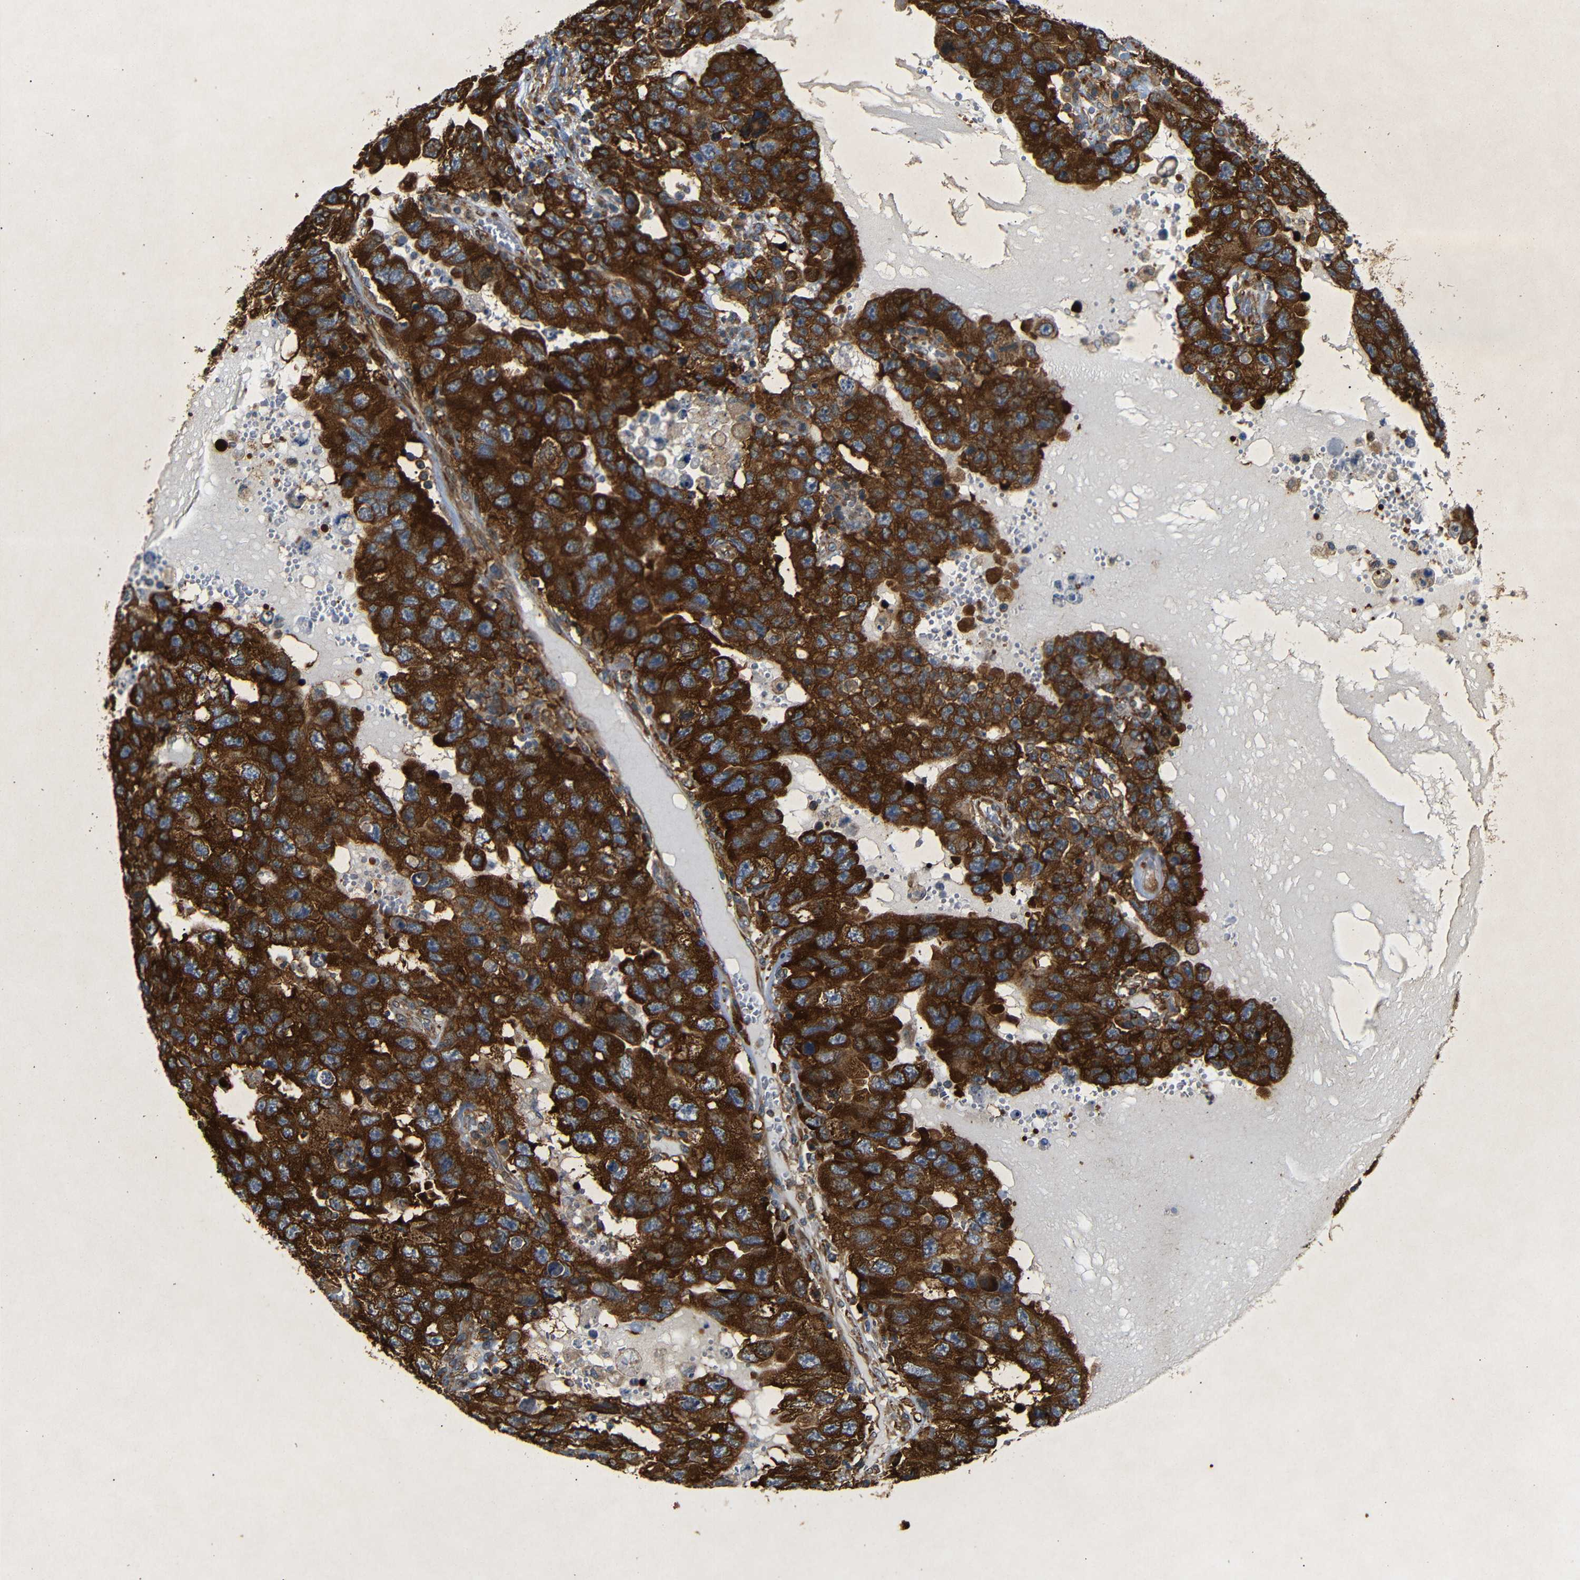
{"staining": {"intensity": "strong", "quantity": ">75%", "location": "cytoplasmic/membranous"}, "tissue": "testis cancer", "cell_type": "Tumor cells", "image_type": "cancer", "snomed": [{"axis": "morphology", "description": "Carcinoma, Embryonal, NOS"}, {"axis": "topography", "description": "Testis"}], "caption": "Approximately >75% of tumor cells in human testis embryonal carcinoma display strong cytoplasmic/membranous protein positivity as visualized by brown immunohistochemical staining.", "gene": "BTF3", "patient": {"sex": "male", "age": 26}}